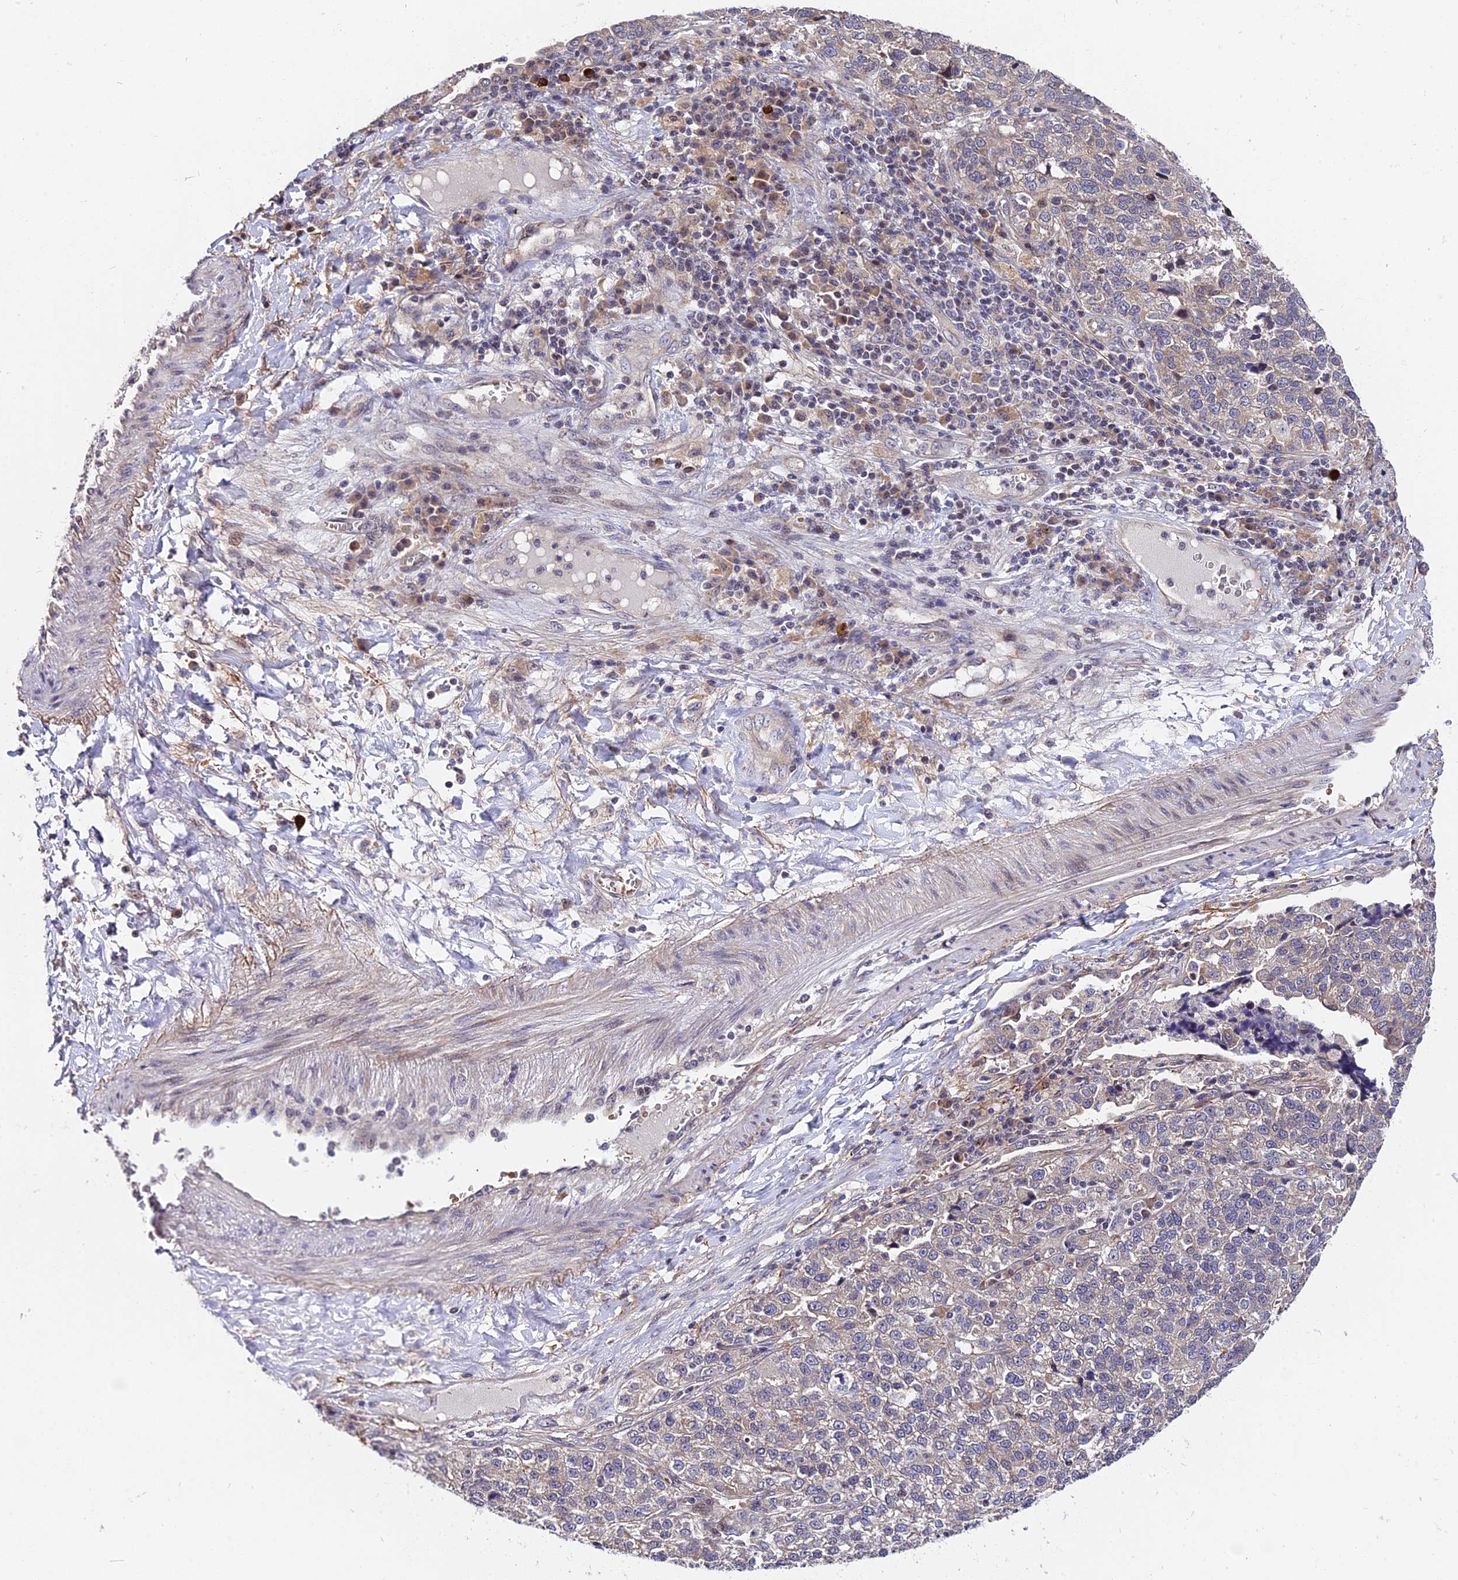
{"staining": {"intensity": "weak", "quantity": "<25%", "location": "cytoplasmic/membranous"}, "tissue": "lung cancer", "cell_type": "Tumor cells", "image_type": "cancer", "snomed": [{"axis": "morphology", "description": "Adenocarcinoma, NOS"}, {"axis": "topography", "description": "Lung"}], "caption": "Tumor cells are negative for protein expression in human adenocarcinoma (lung). (DAB (3,3'-diaminobenzidine) immunohistochemistry, high magnification).", "gene": "TRMT1", "patient": {"sex": "male", "age": 49}}